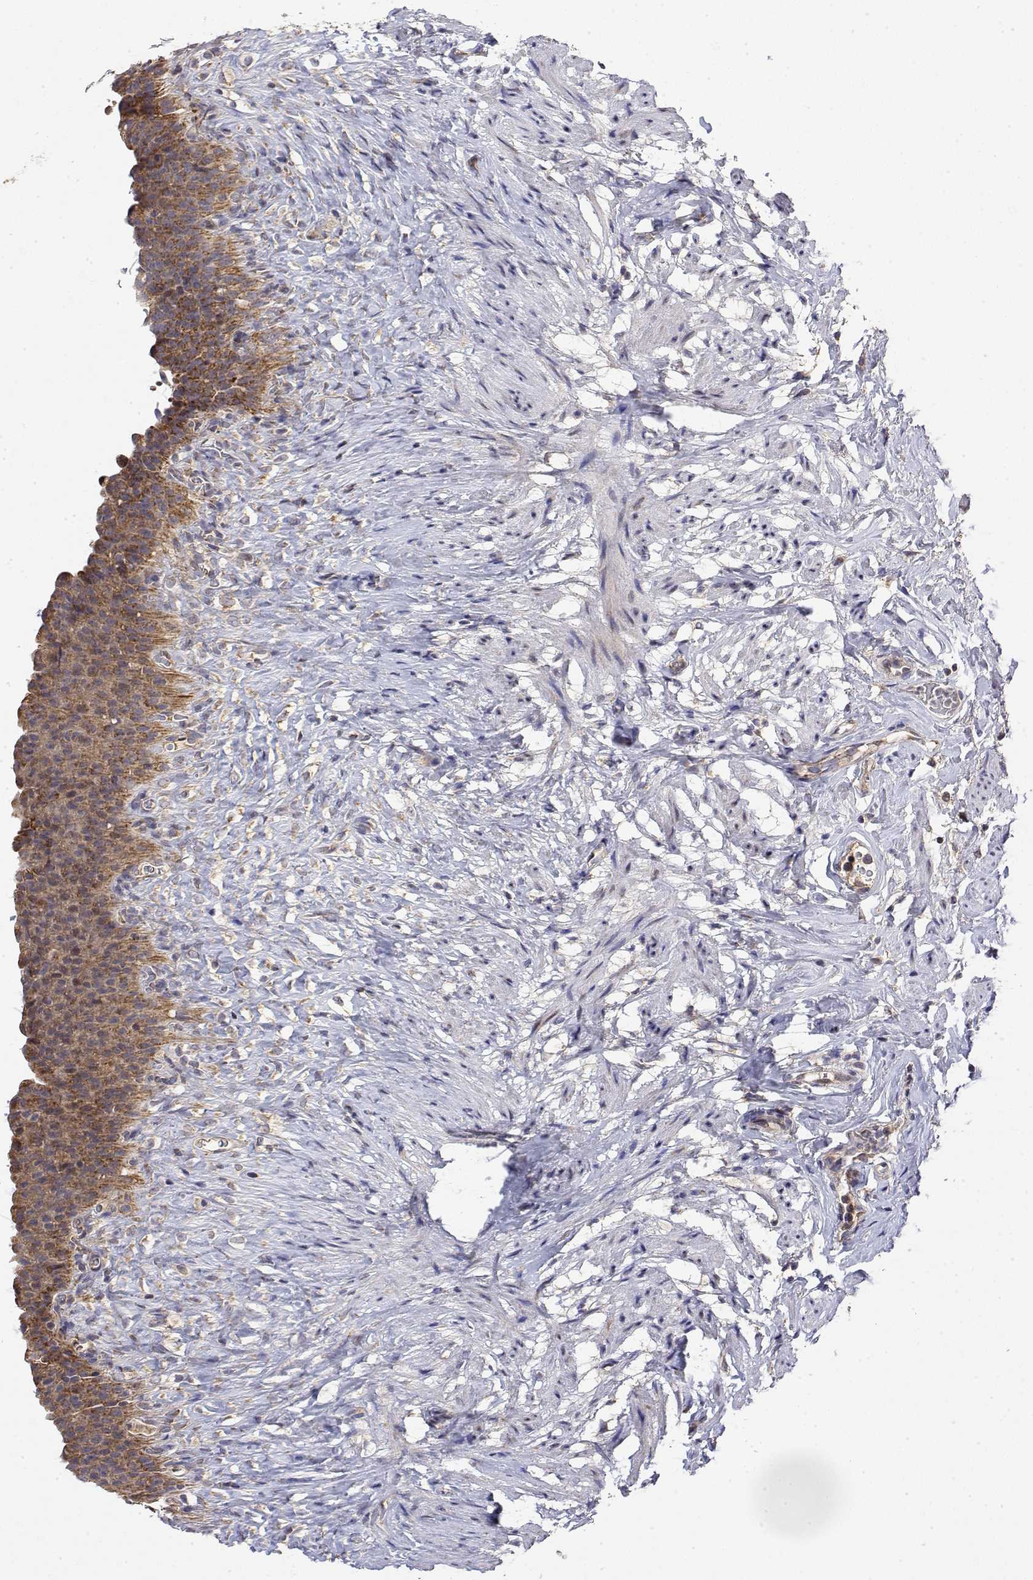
{"staining": {"intensity": "moderate", "quantity": ">75%", "location": "cytoplasmic/membranous"}, "tissue": "urinary bladder", "cell_type": "Urothelial cells", "image_type": "normal", "snomed": [{"axis": "morphology", "description": "Normal tissue, NOS"}, {"axis": "topography", "description": "Urinary bladder"}, {"axis": "topography", "description": "Prostate"}], "caption": "Urothelial cells reveal medium levels of moderate cytoplasmic/membranous staining in approximately >75% of cells in unremarkable human urinary bladder. (DAB = brown stain, brightfield microscopy at high magnification).", "gene": "GADD45GIP1", "patient": {"sex": "male", "age": 76}}